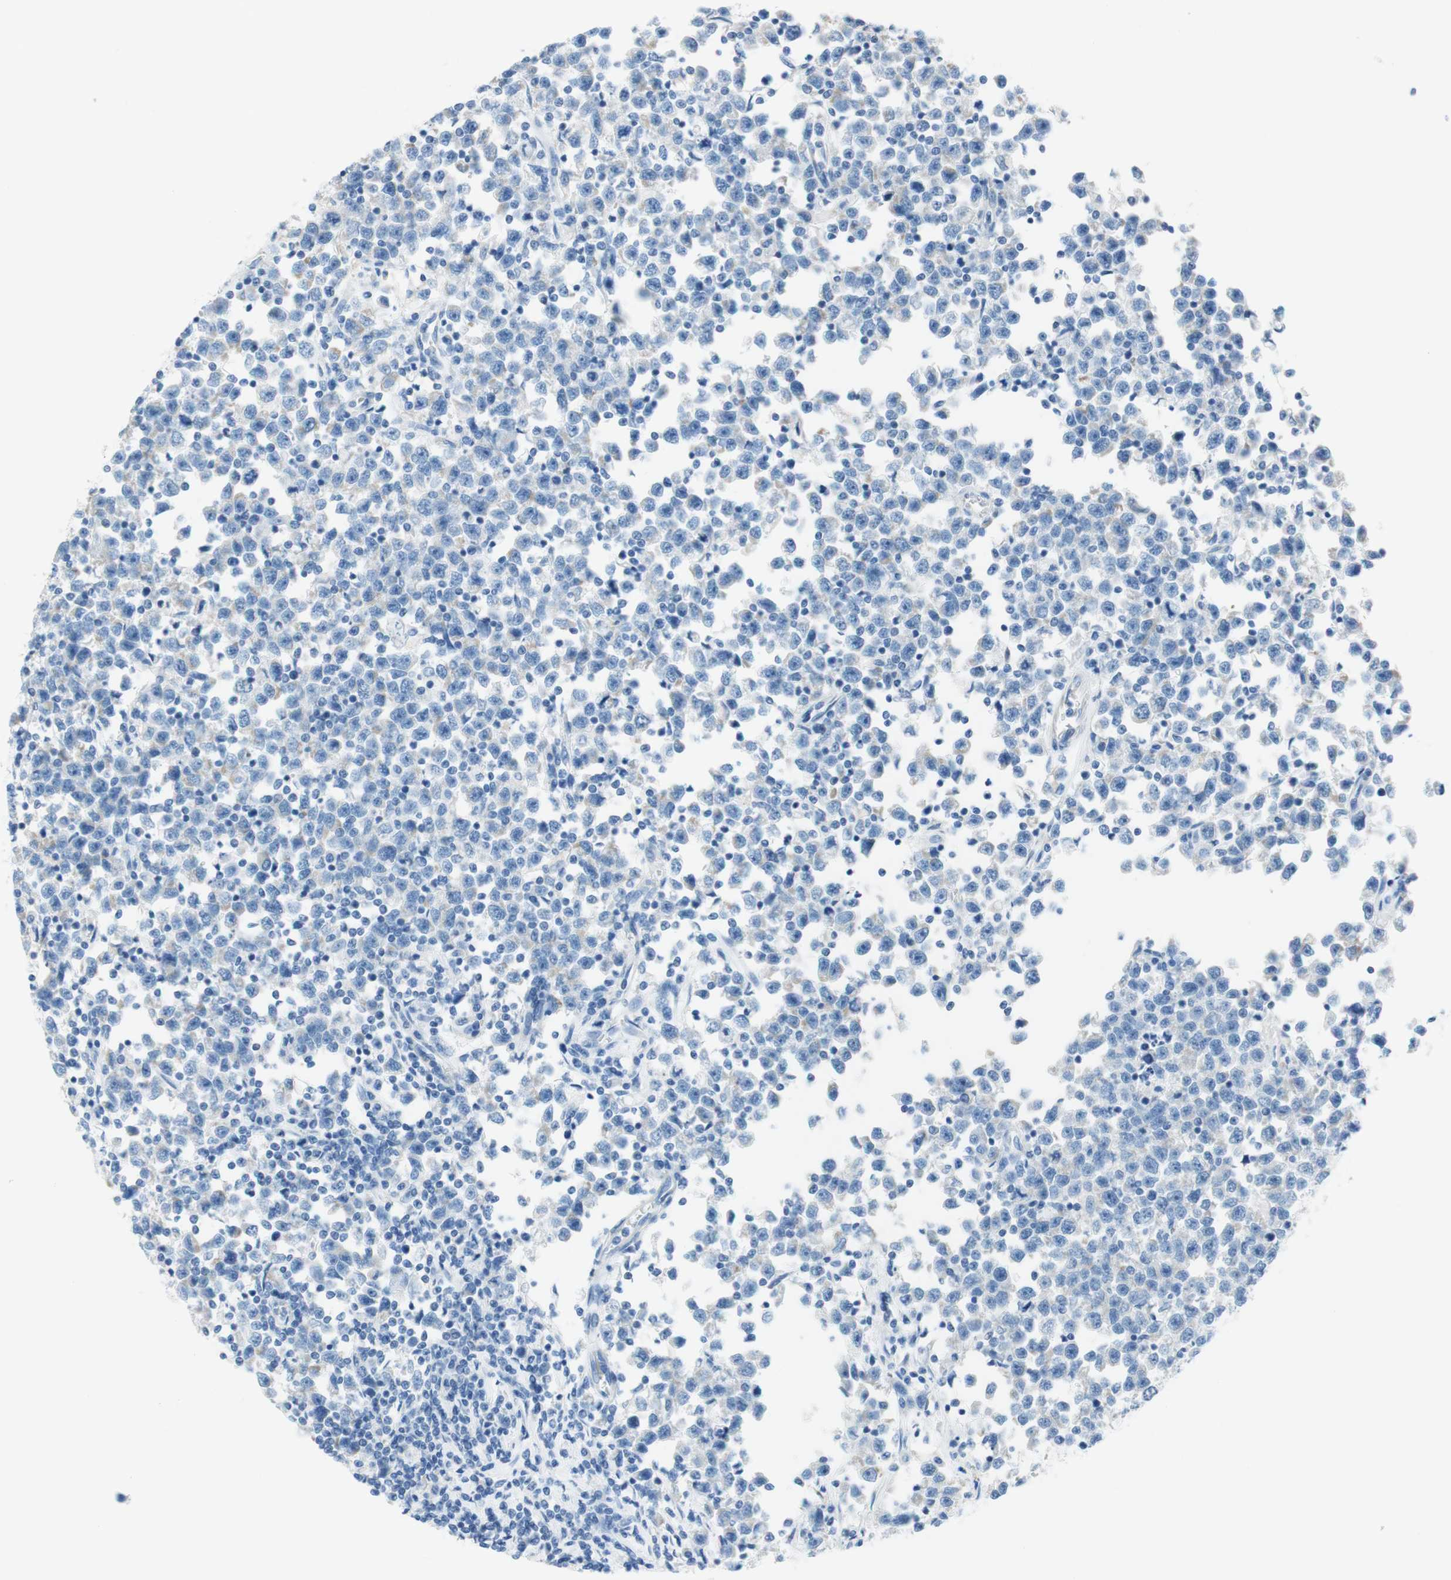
{"staining": {"intensity": "negative", "quantity": "none", "location": "none"}, "tissue": "testis cancer", "cell_type": "Tumor cells", "image_type": "cancer", "snomed": [{"axis": "morphology", "description": "Seminoma, NOS"}, {"axis": "topography", "description": "Testis"}], "caption": "This is a histopathology image of immunohistochemistry (IHC) staining of testis cancer (seminoma), which shows no staining in tumor cells.", "gene": "CEACAM1", "patient": {"sex": "male", "age": 43}}